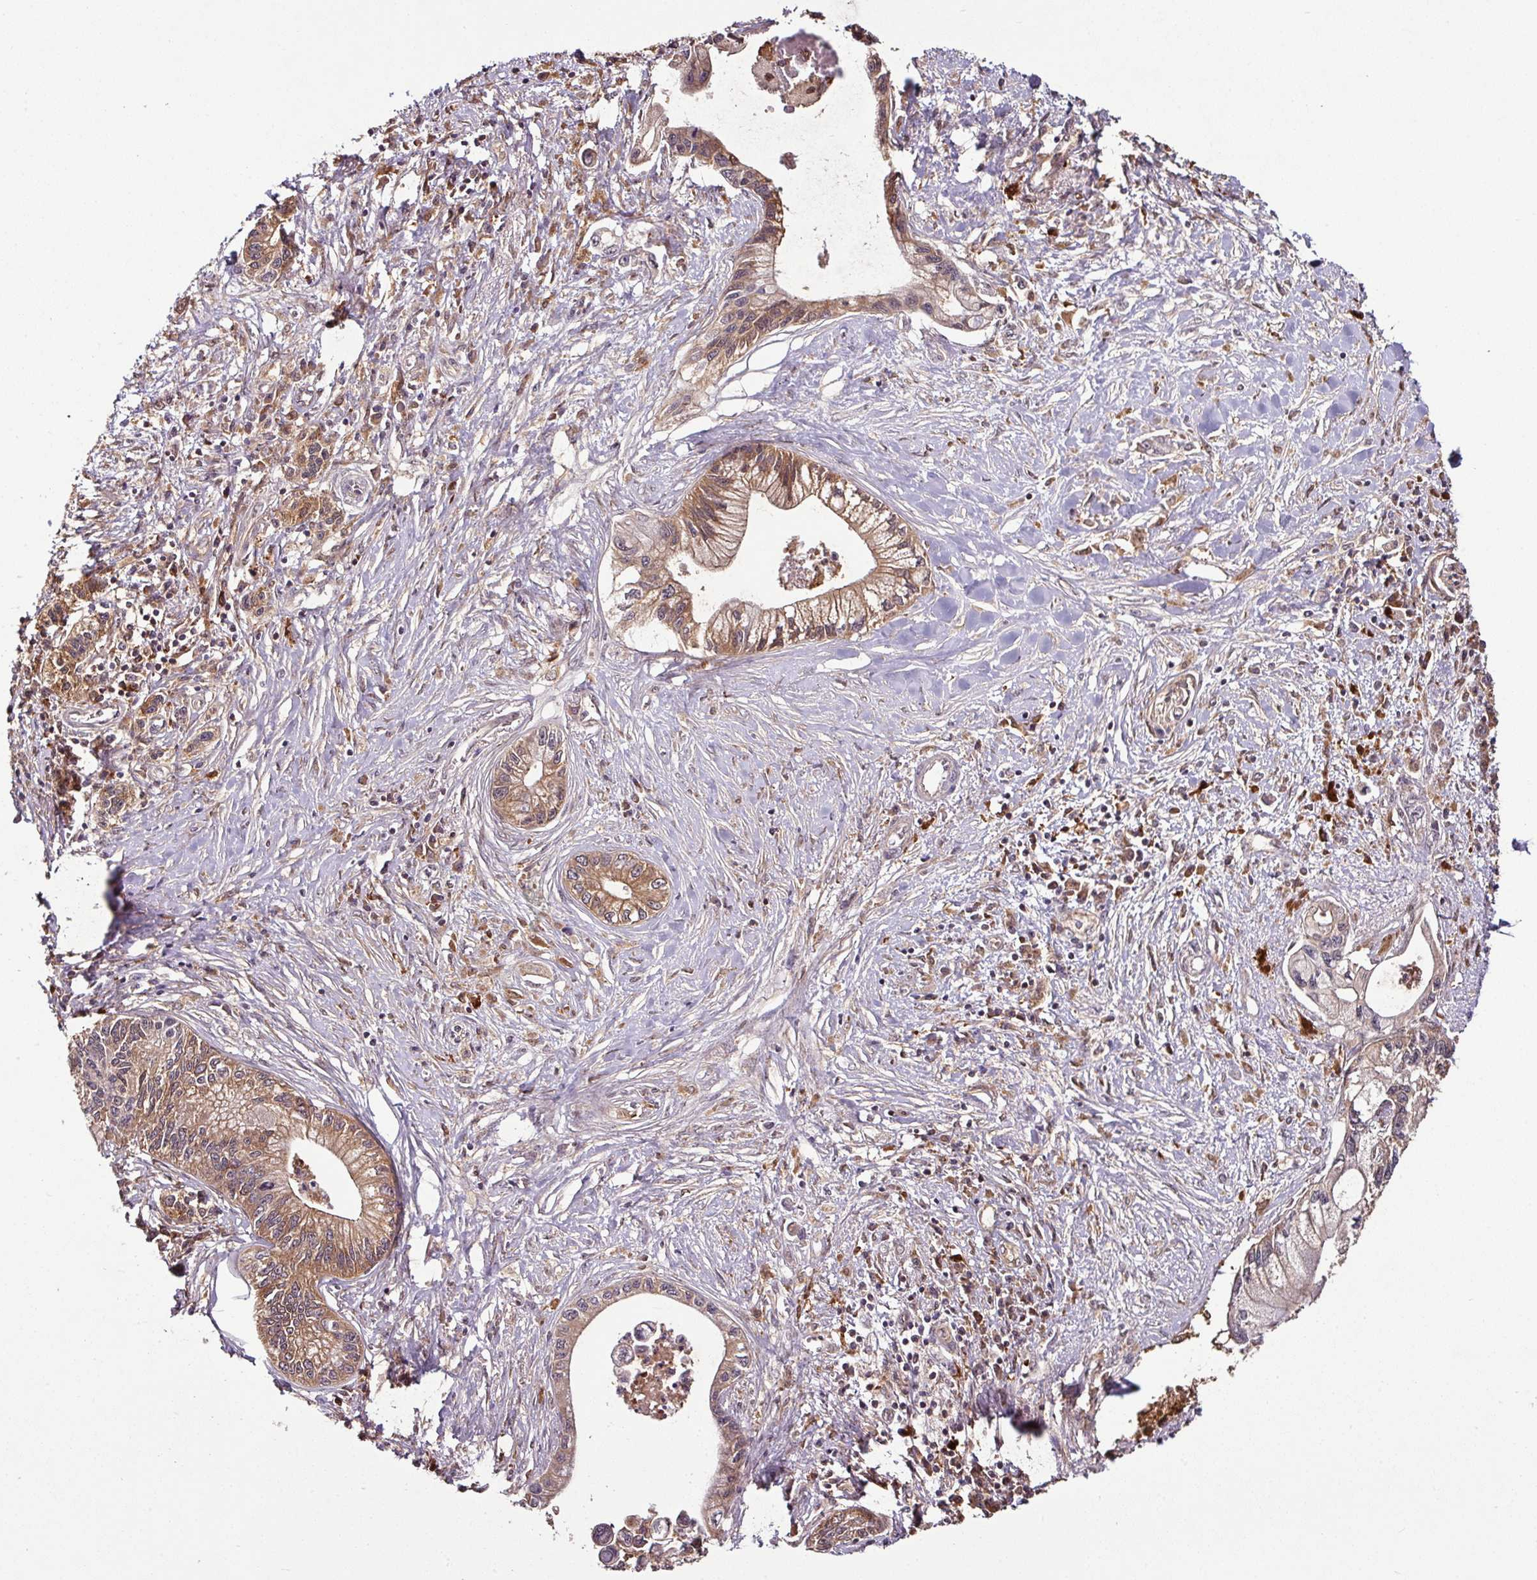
{"staining": {"intensity": "moderate", "quantity": ">75%", "location": "cytoplasmic/membranous"}, "tissue": "pancreatic cancer", "cell_type": "Tumor cells", "image_type": "cancer", "snomed": [{"axis": "morphology", "description": "Adenocarcinoma, NOS"}, {"axis": "topography", "description": "Pancreas"}], "caption": "Pancreatic cancer (adenocarcinoma) tissue displays moderate cytoplasmic/membranous staining in about >75% of tumor cells The staining was performed using DAB (3,3'-diaminobenzidine), with brown indicating positive protein expression. Nuclei are stained blue with hematoxylin.", "gene": "GNPDA1", "patient": {"sex": "male", "age": 61}}